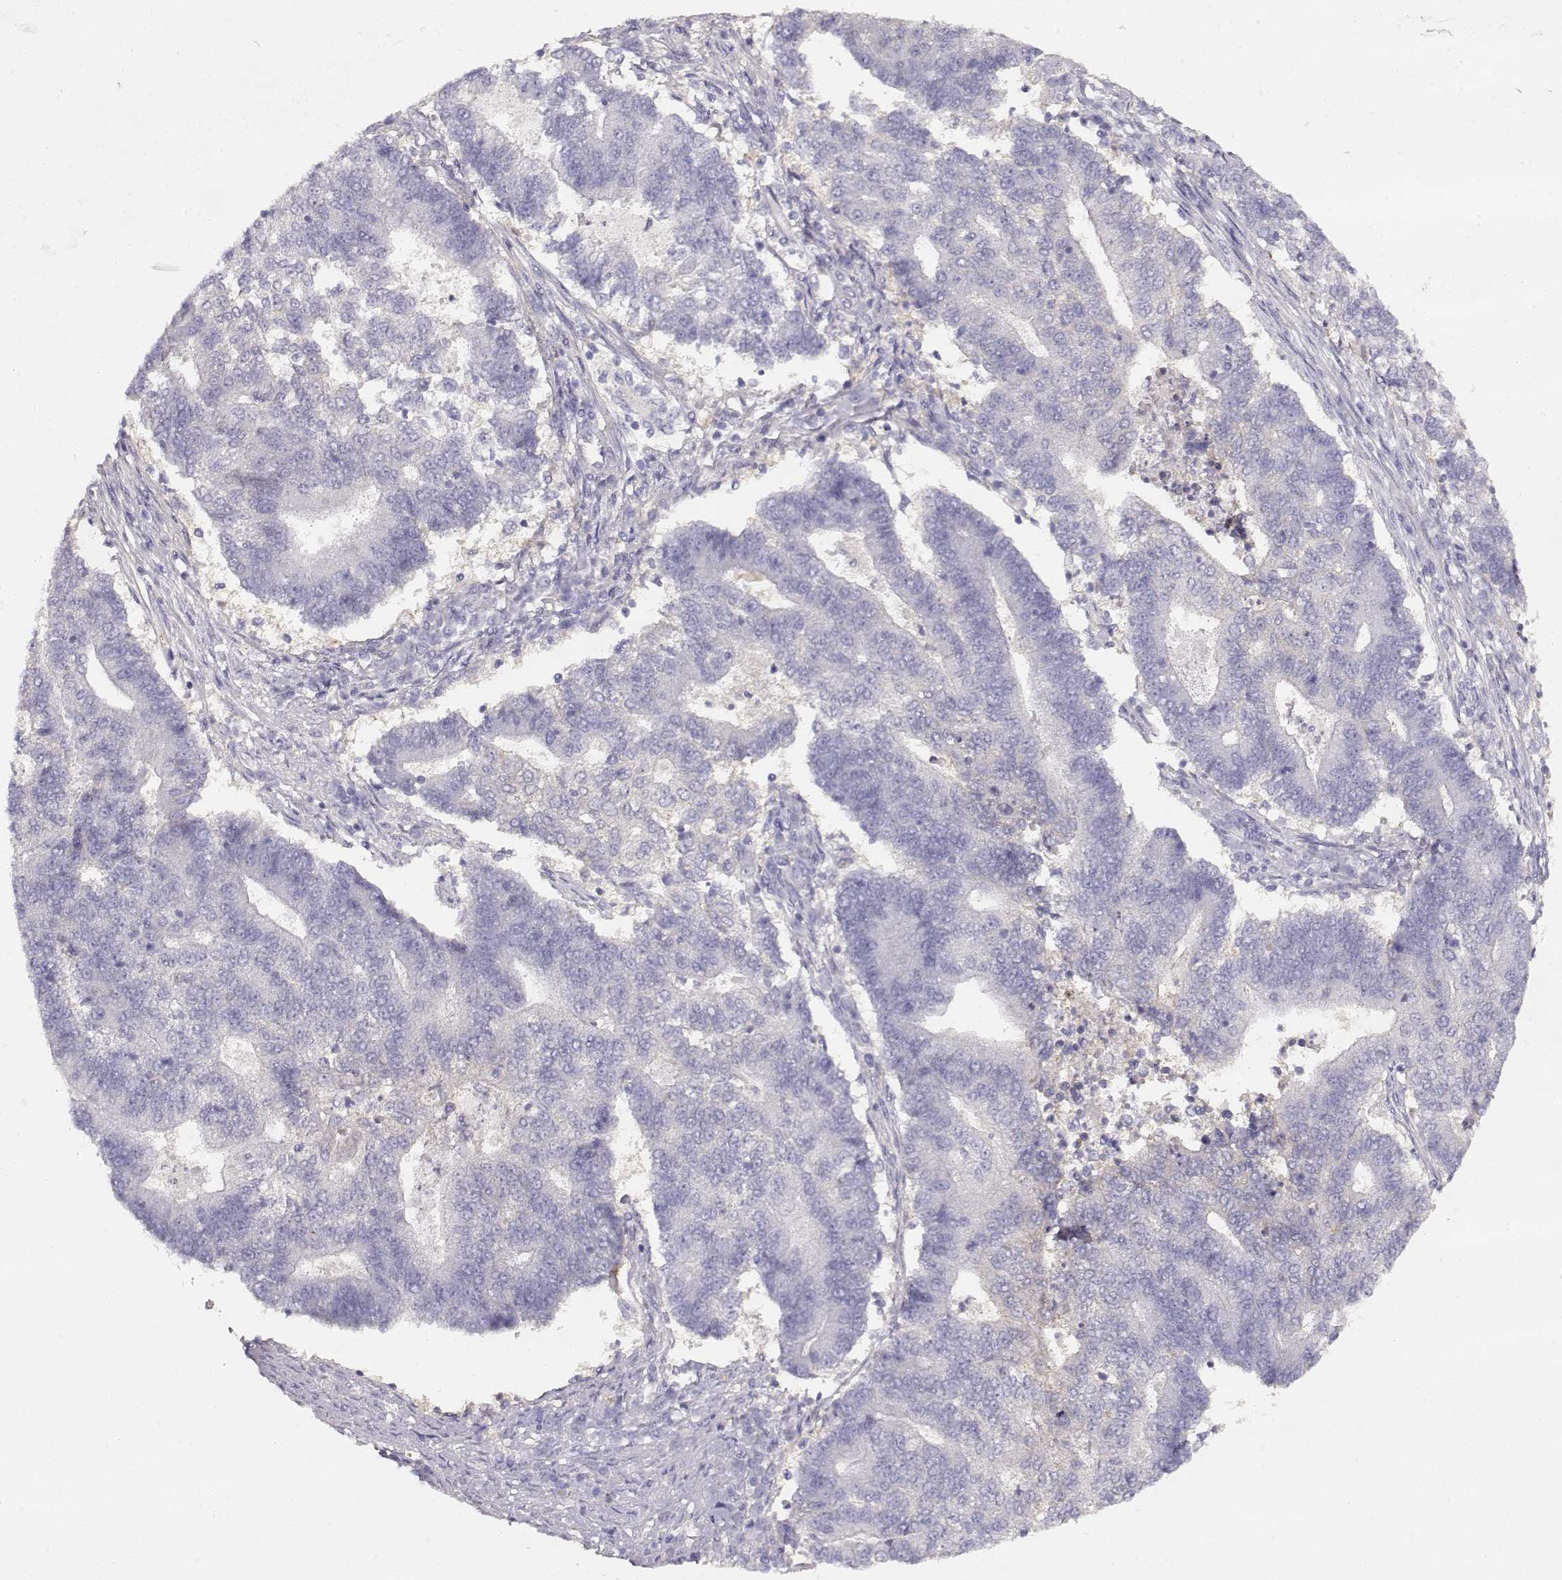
{"staining": {"intensity": "weak", "quantity": "<25%", "location": "cytoplasmic/membranous"}, "tissue": "endometrial cancer", "cell_type": "Tumor cells", "image_type": "cancer", "snomed": [{"axis": "morphology", "description": "Adenocarcinoma, NOS"}, {"axis": "topography", "description": "Uterus"}, {"axis": "topography", "description": "Endometrium"}], "caption": "DAB (3,3'-diaminobenzidine) immunohistochemical staining of endometrial adenocarcinoma reveals no significant staining in tumor cells. (DAB (3,3'-diaminobenzidine) immunohistochemistry (IHC) visualized using brightfield microscopy, high magnification).", "gene": "NDRG4", "patient": {"sex": "female", "age": 54}}